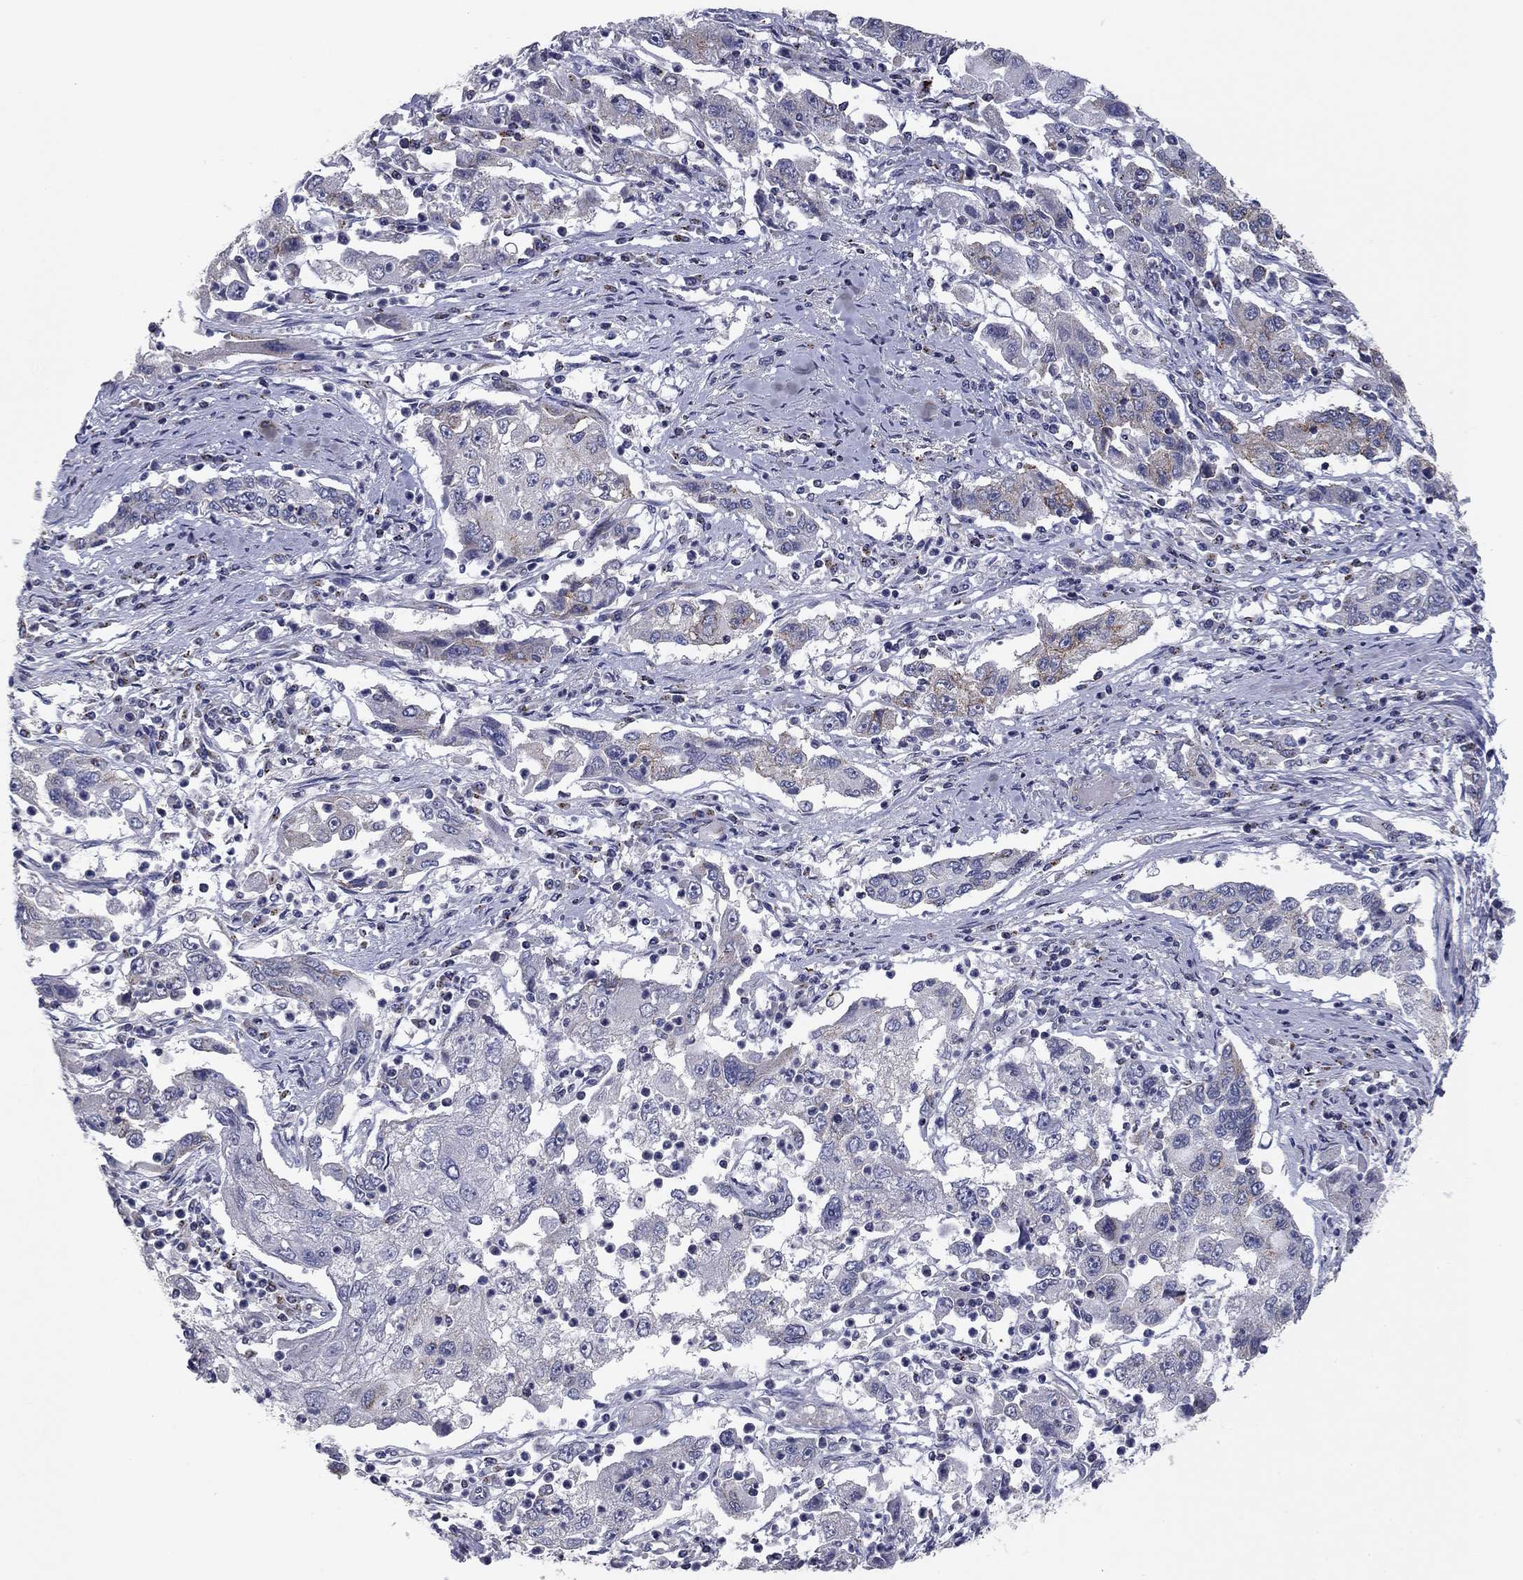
{"staining": {"intensity": "negative", "quantity": "none", "location": "none"}, "tissue": "cervical cancer", "cell_type": "Tumor cells", "image_type": "cancer", "snomed": [{"axis": "morphology", "description": "Squamous cell carcinoma, NOS"}, {"axis": "topography", "description": "Cervix"}], "caption": "DAB (3,3'-diaminobenzidine) immunohistochemical staining of human squamous cell carcinoma (cervical) reveals no significant staining in tumor cells.", "gene": "SEPTIN3", "patient": {"sex": "female", "age": 36}}